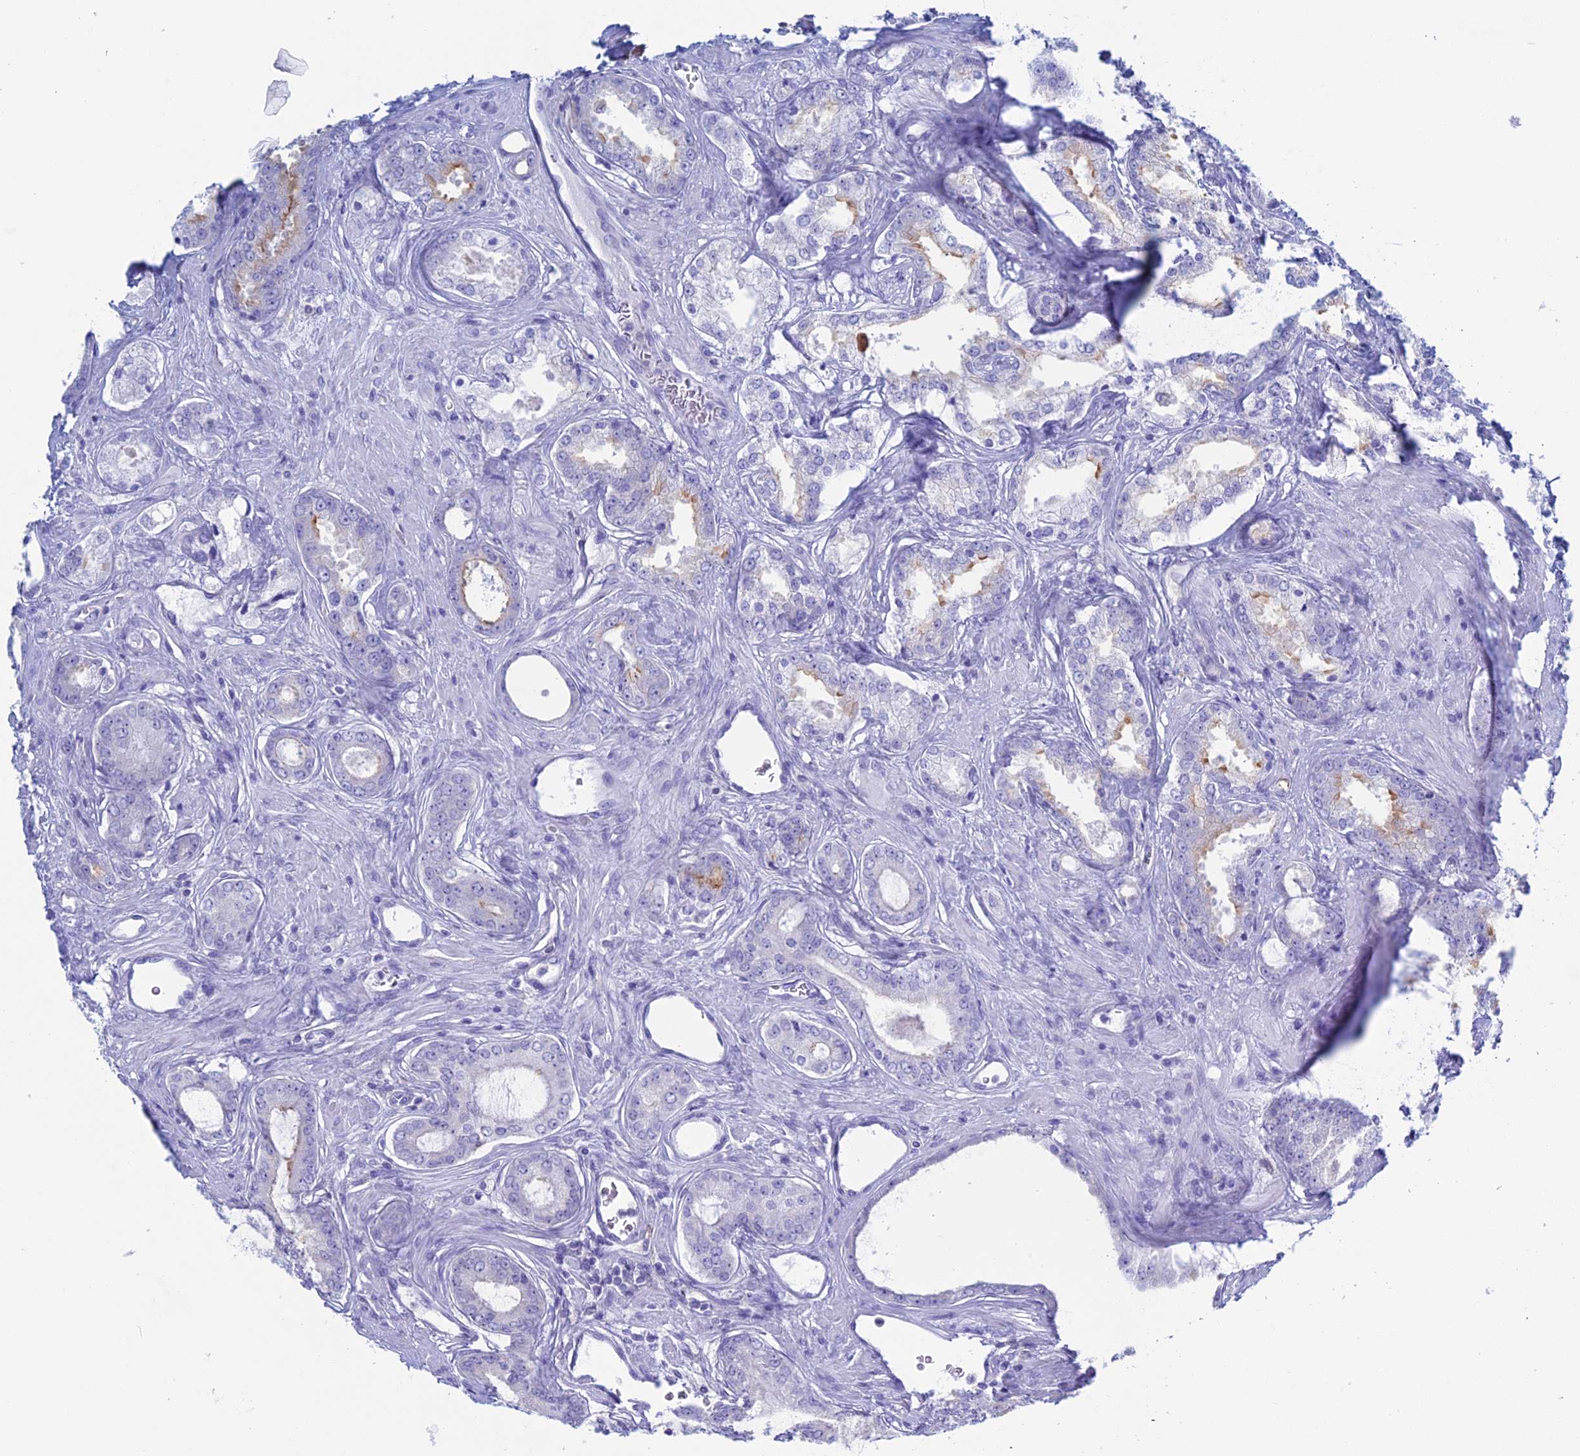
{"staining": {"intensity": "weak", "quantity": "<25%", "location": "cytoplasmic/membranous"}, "tissue": "prostate cancer", "cell_type": "Tumor cells", "image_type": "cancer", "snomed": [{"axis": "morphology", "description": "Adenocarcinoma, Low grade"}, {"axis": "topography", "description": "Prostate"}], "caption": "Image shows no protein positivity in tumor cells of prostate cancer (low-grade adenocarcinoma) tissue.", "gene": "KCNK17", "patient": {"sex": "male", "age": 68}}